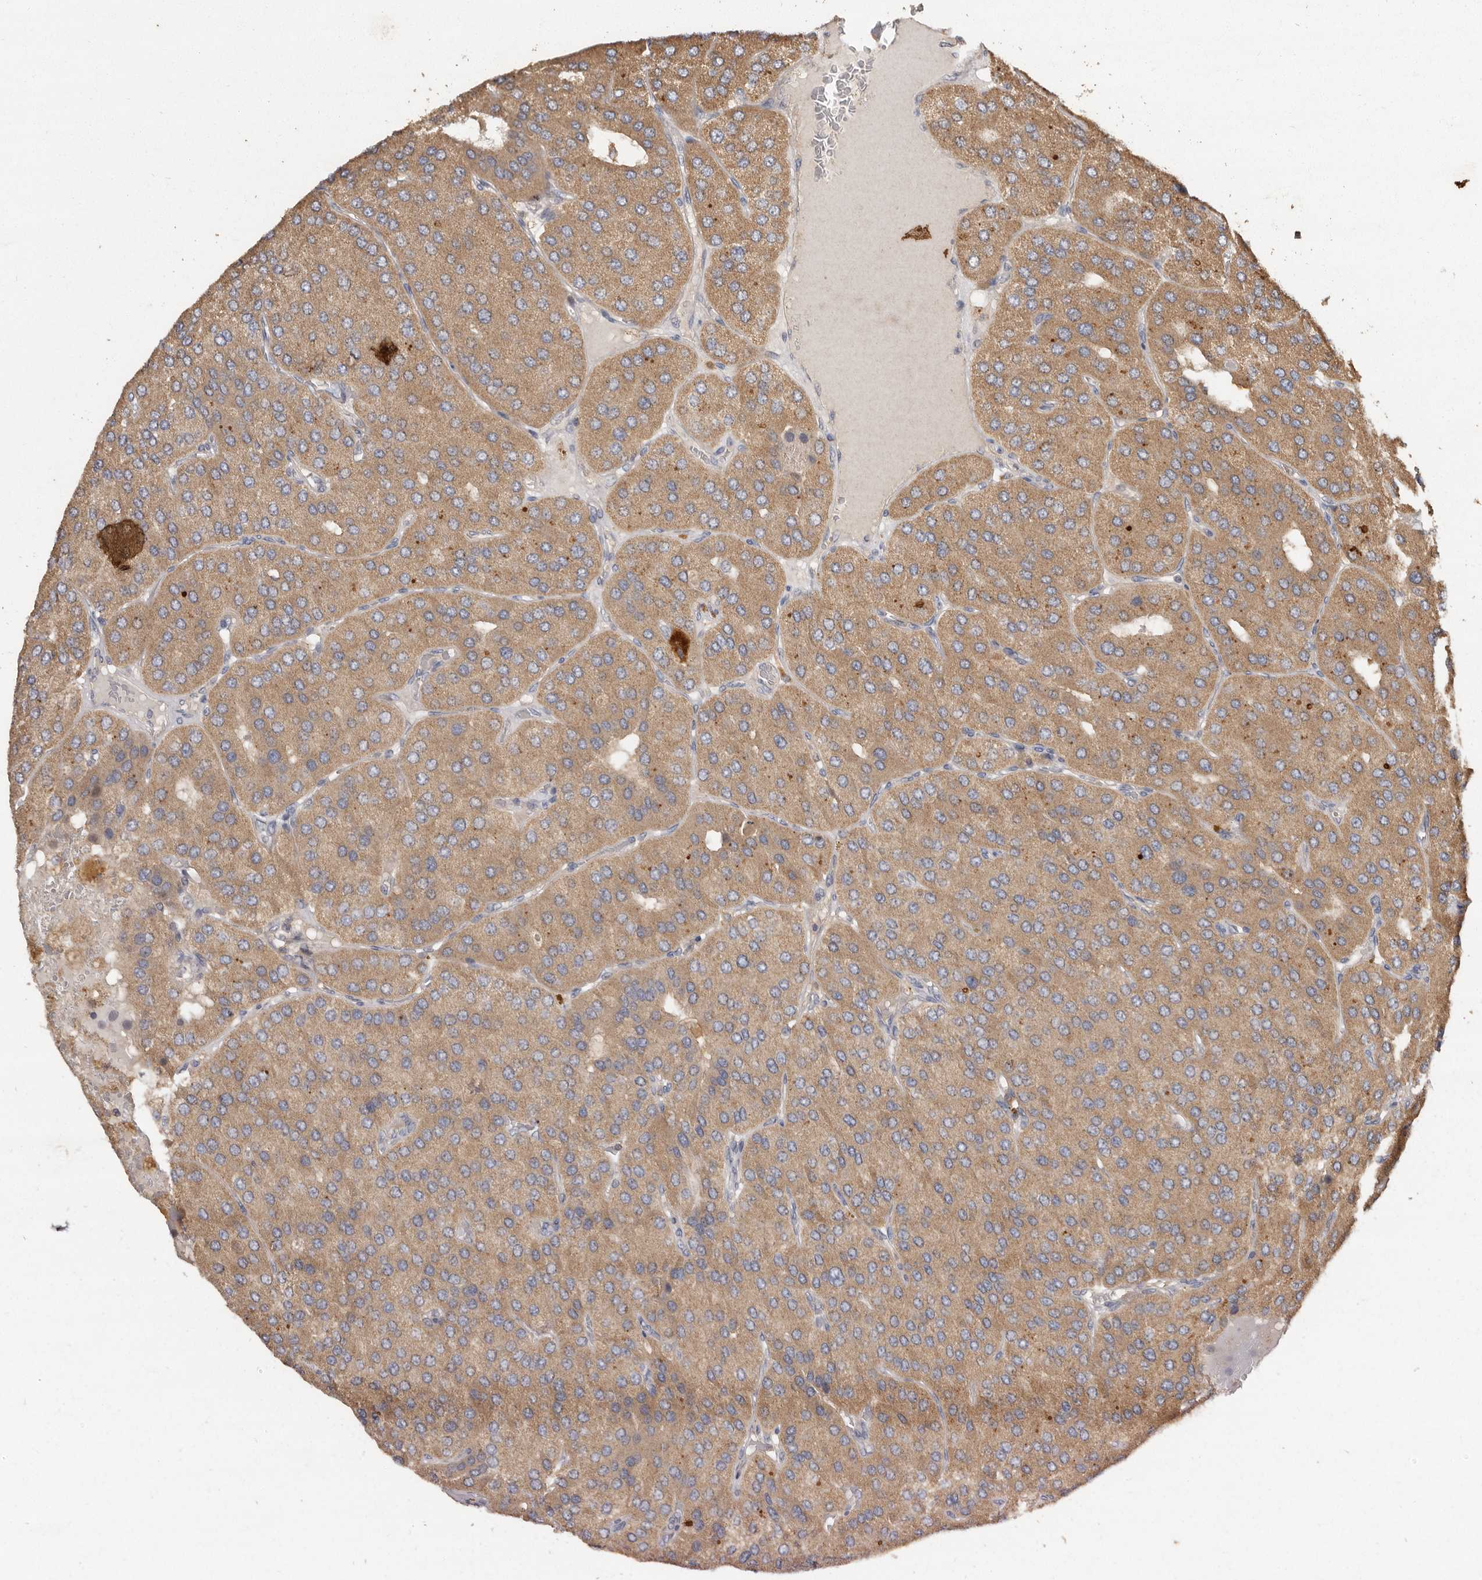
{"staining": {"intensity": "moderate", "quantity": ">75%", "location": "cytoplasmic/membranous"}, "tissue": "parathyroid gland", "cell_type": "Glandular cells", "image_type": "normal", "snomed": [{"axis": "morphology", "description": "Normal tissue, NOS"}, {"axis": "morphology", "description": "Adenoma, NOS"}, {"axis": "topography", "description": "Parathyroid gland"}], "caption": "Parathyroid gland stained with DAB immunohistochemistry displays medium levels of moderate cytoplasmic/membranous positivity in about >75% of glandular cells.", "gene": "RWDD1", "patient": {"sex": "female", "age": 86}}